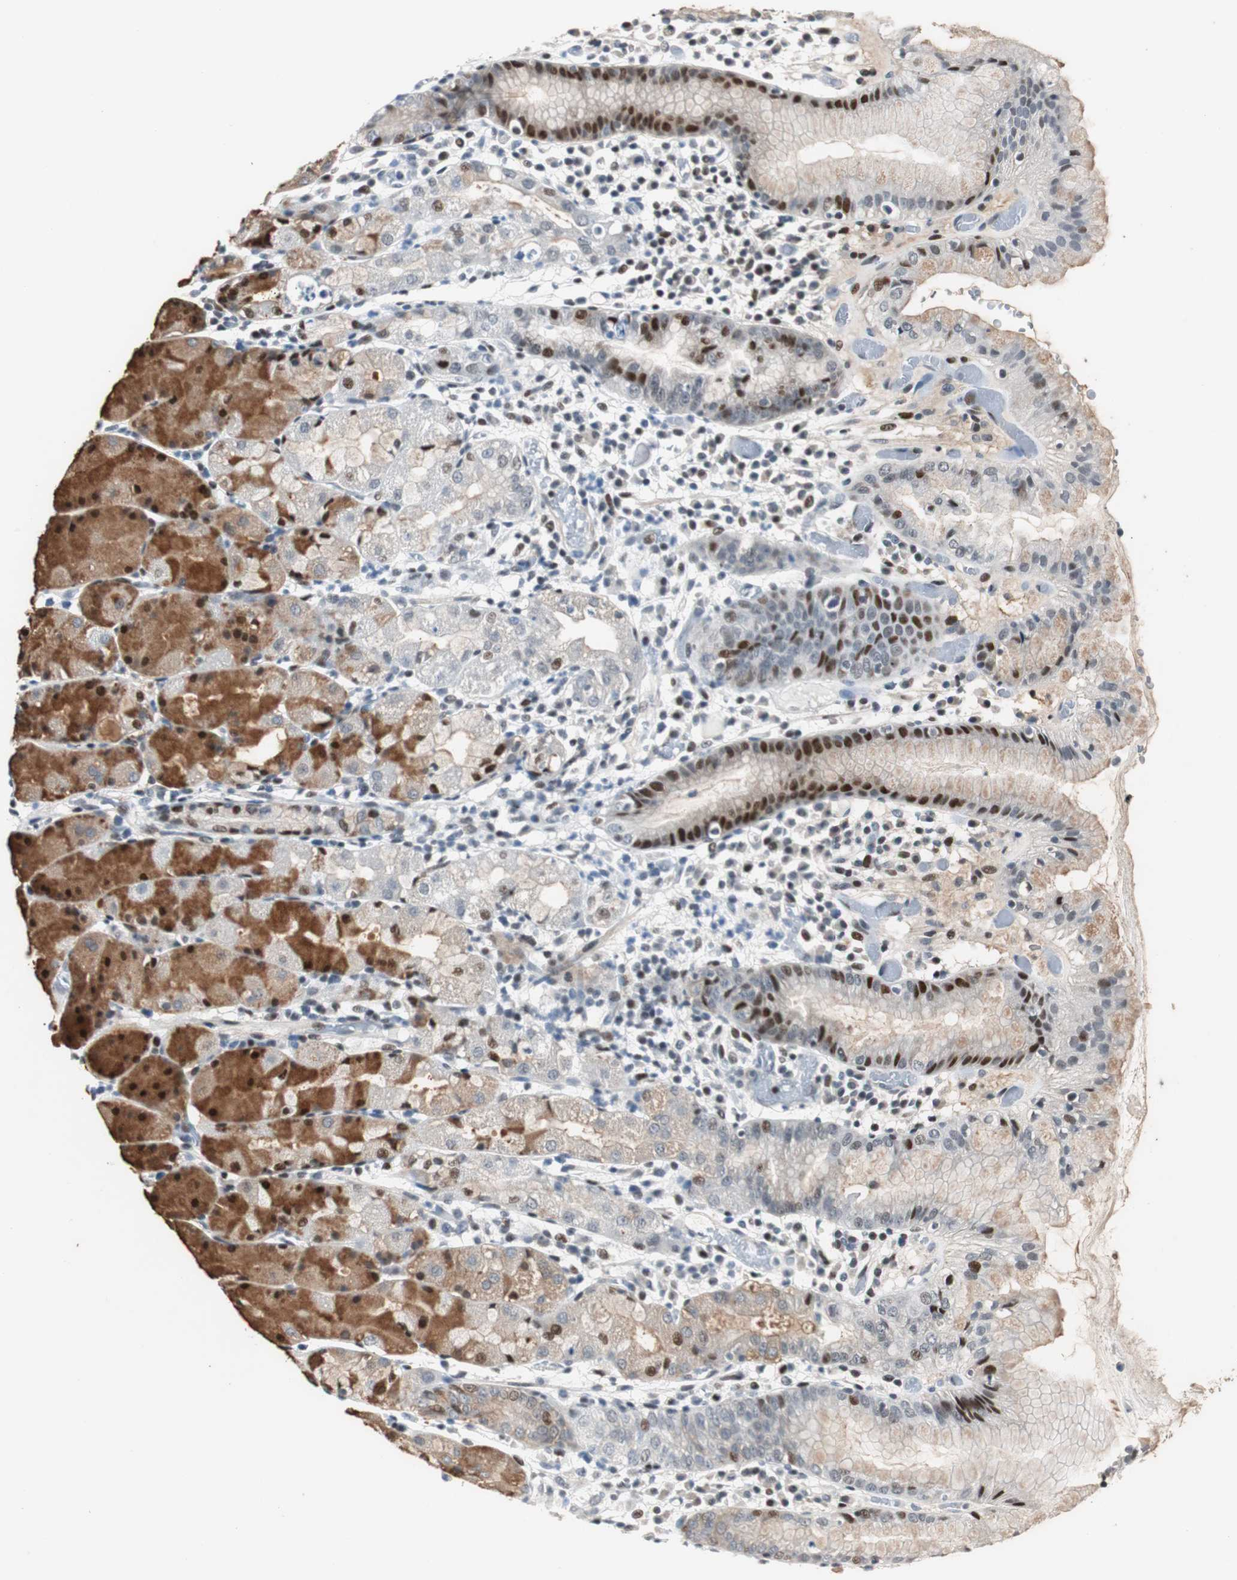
{"staining": {"intensity": "strong", "quantity": "25%-75%", "location": "cytoplasmic/membranous,nuclear"}, "tissue": "stomach", "cell_type": "Glandular cells", "image_type": "normal", "snomed": [{"axis": "morphology", "description": "Normal tissue, NOS"}, {"axis": "topography", "description": "Stomach"}, {"axis": "topography", "description": "Stomach, lower"}], "caption": "Glandular cells demonstrate high levels of strong cytoplasmic/membranous,nuclear expression in about 25%-75% of cells in normal stomach. (DAB (3,3'-diaminobenzidine) IHC, brown staining for protein, blue staining for nuclei).", "gene": "RAD1", "patient": {"sex": "female", "age": 75}}